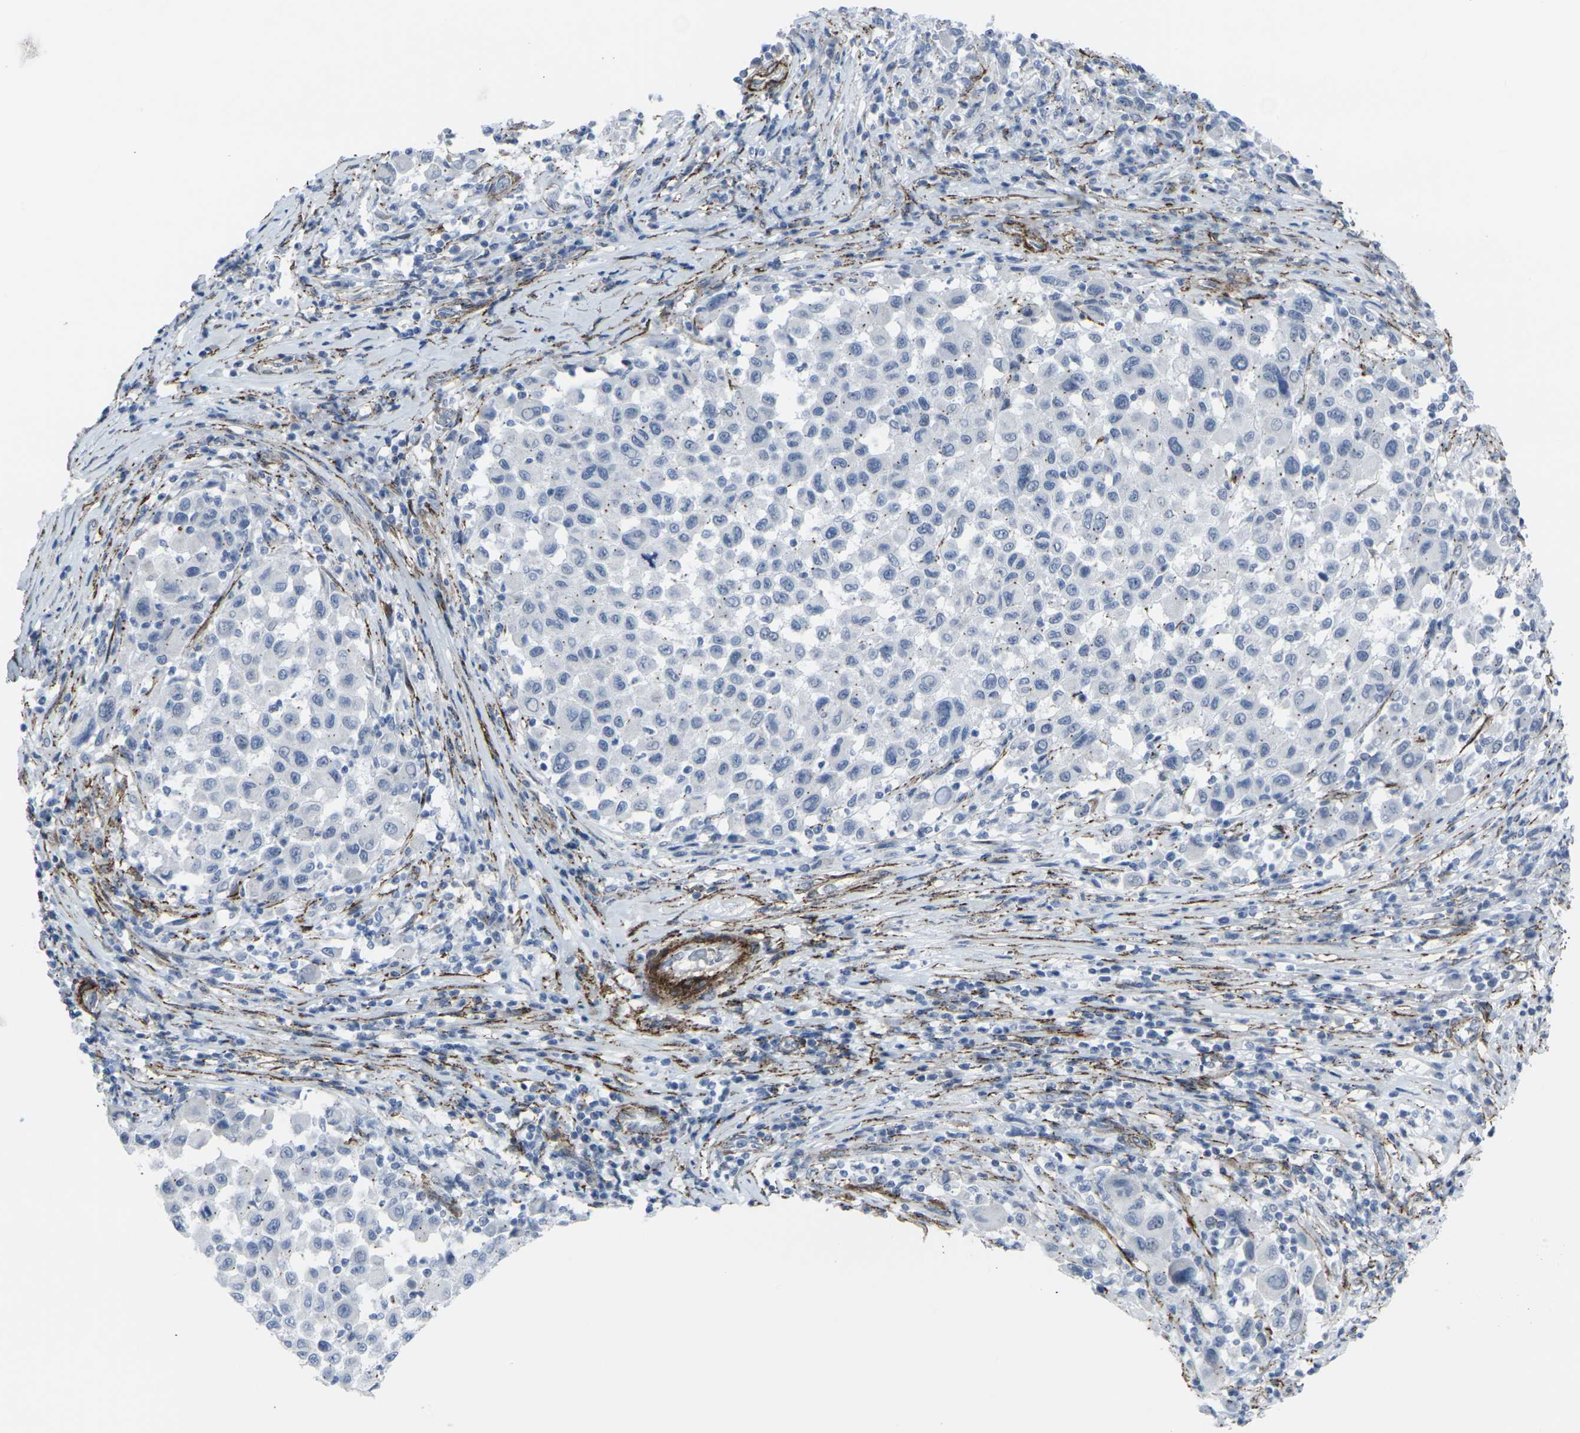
{"staining": {"intensity": "negative", "quantity": "none", "location": "none"}, "tissue": "melanoma", "cell_type": "Tumor cells", "image_type": "cancer", "snomed": [{"axis": "morphology", "description": "Malignant melanoma, Metastatic site"}, {"axis": "topography", "description": "Lymph node"}], "caption": "This is an immunohistochemistry (IHC) image of human melanoma. There is no positivity in tumor cells.", "gene": "CDH11", "patient": {"sex": "male", "age": 61}}